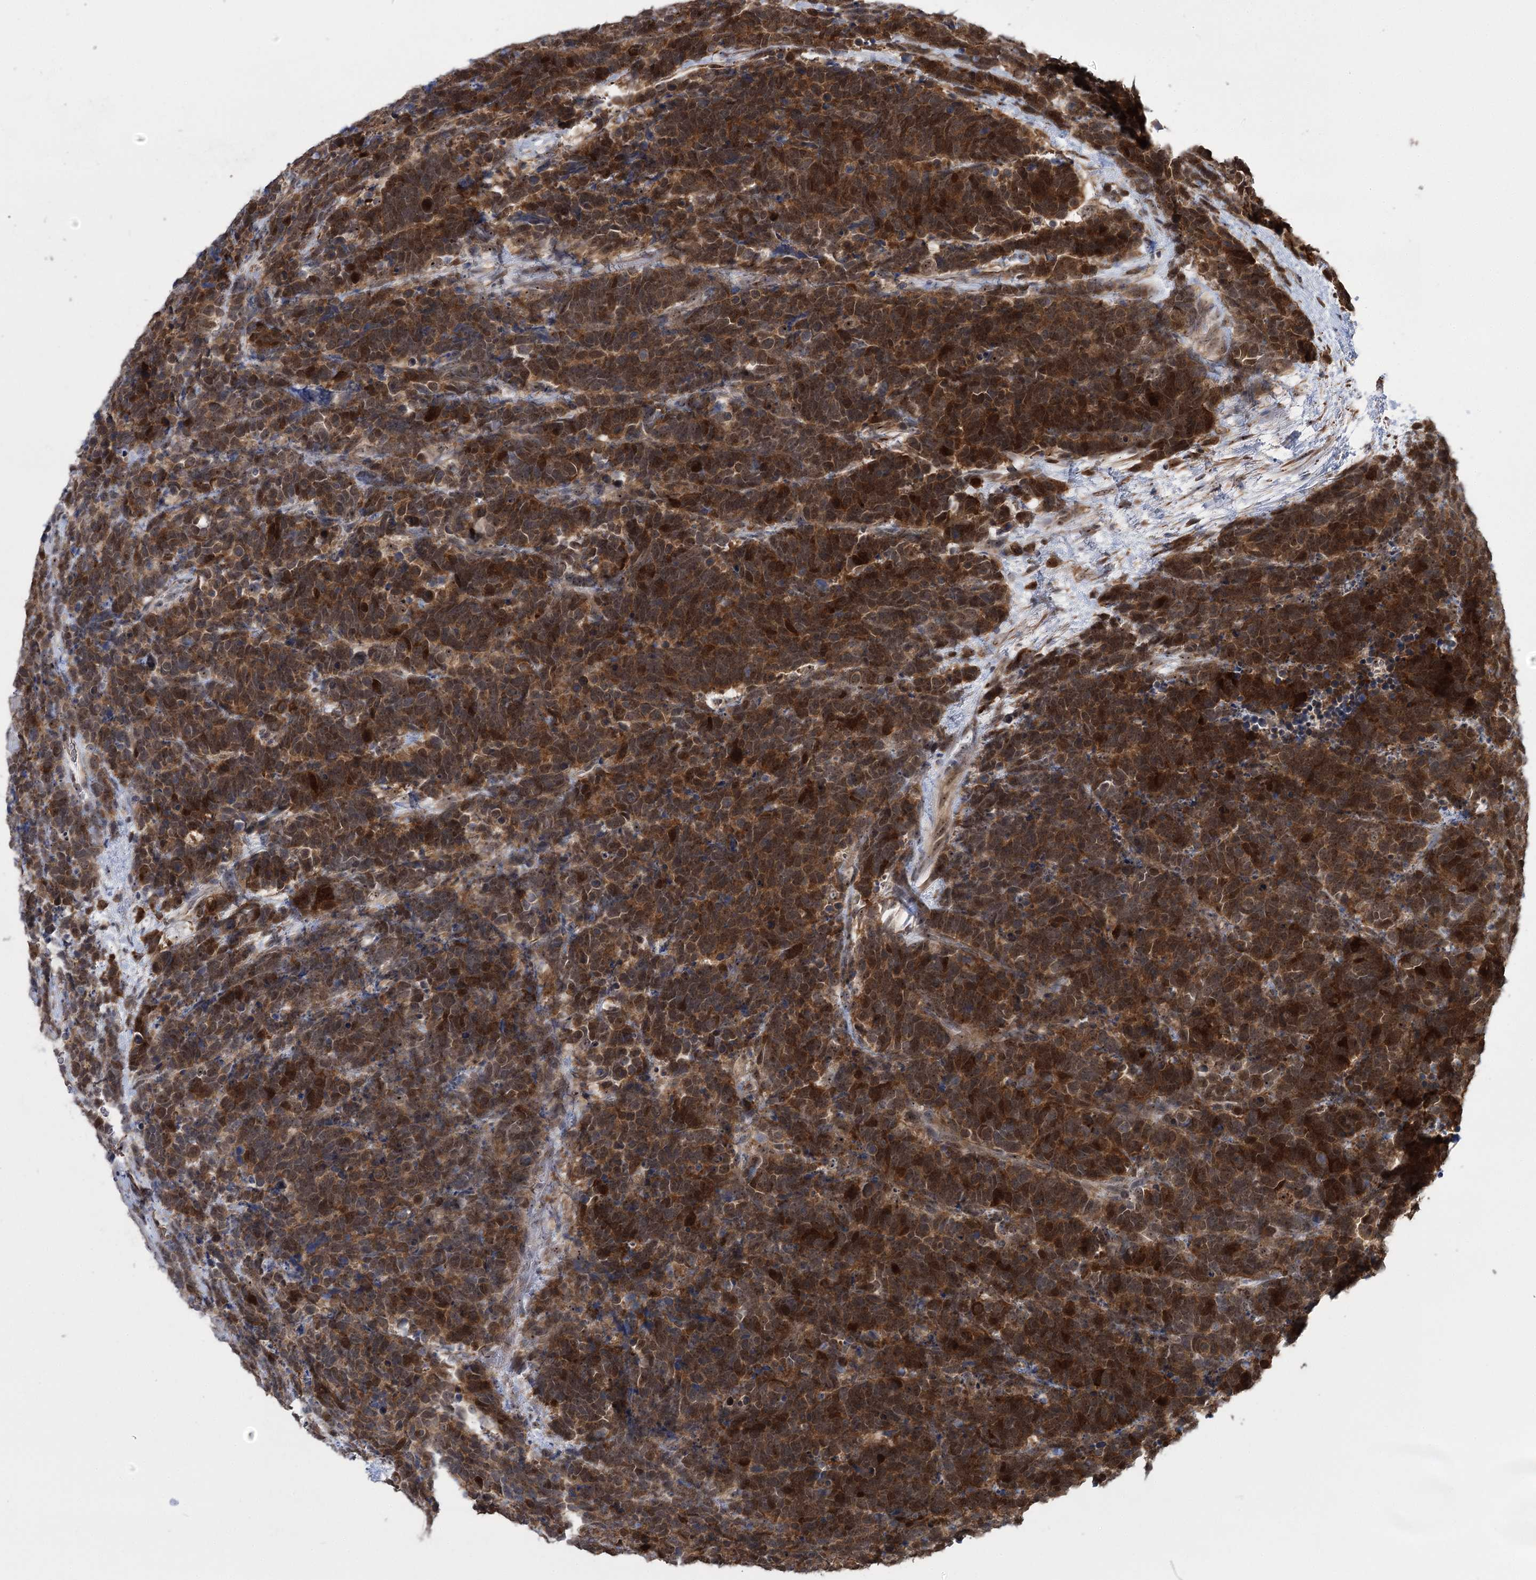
{"staining": {"intensity": "strong", "quantity": "25%-75%", "location": "cytoplasmic/membranous,nuclear"}, "tissue": "carcinoid", "cell_type": "Tumor cells", "image_type": "cancer", "snomed": [{"axis": "morphology", "description": "Carcinoma, NOS"}, {"axis": "morphology", "description": "Carcinoid, malignant, NOS"}, {"axis": "topography", "description": "Urinary bladder"}], "caption": "A high-resolution histopathology image shows immunohistochemistry (IHC) staining of carcinoma, which reveals strong cytoplasmic/membranous and nuclear expression in approximately 25%-75% of tumor cells. (brown staining indicates protein expression, while blue staining denotes nuclei).", "gene": "SERGEF", "patient": {"sex": "male", "age": 57}}